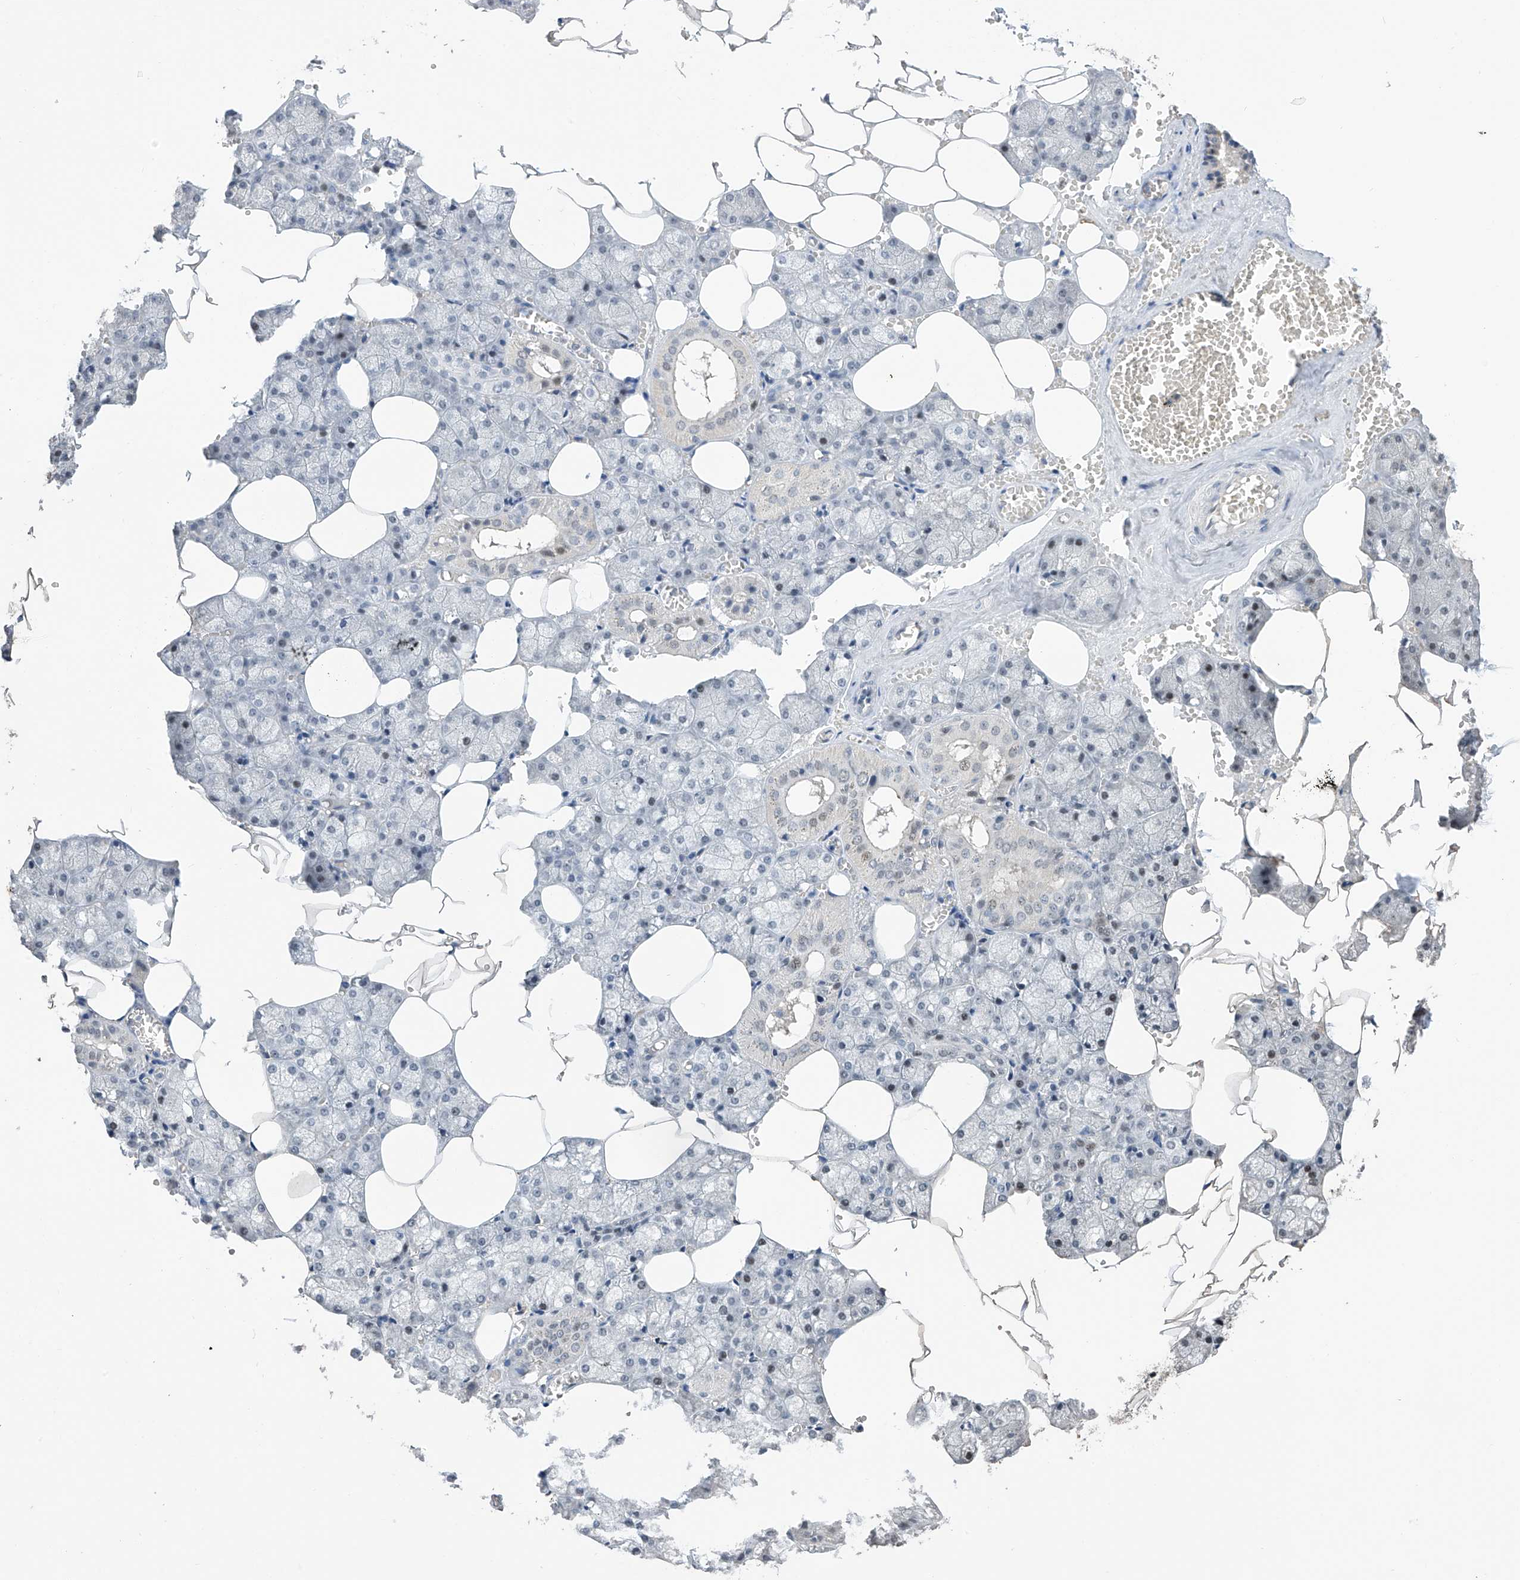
{"staining": {"intensity": "negative", "quantity": "none", "location": "none"}, "tissue": "salivary gland", "cell_type": "Glandular cells", "image_type": "normal", "snomed": [{"axis": "morphology", "description": "Normal tissue, NOS"}, {"axis": "topography", "description": "Salivary gland"}], "caption": "The immunohistochemistry histopathology image has no significant staining in glandular cells of salivary gland. (DAB (3,3'-diaminobenzidine) immunohistochemistry, high magnification).", "gene": "C1orf131", "patient": {"sex": "male", "age": 62}}